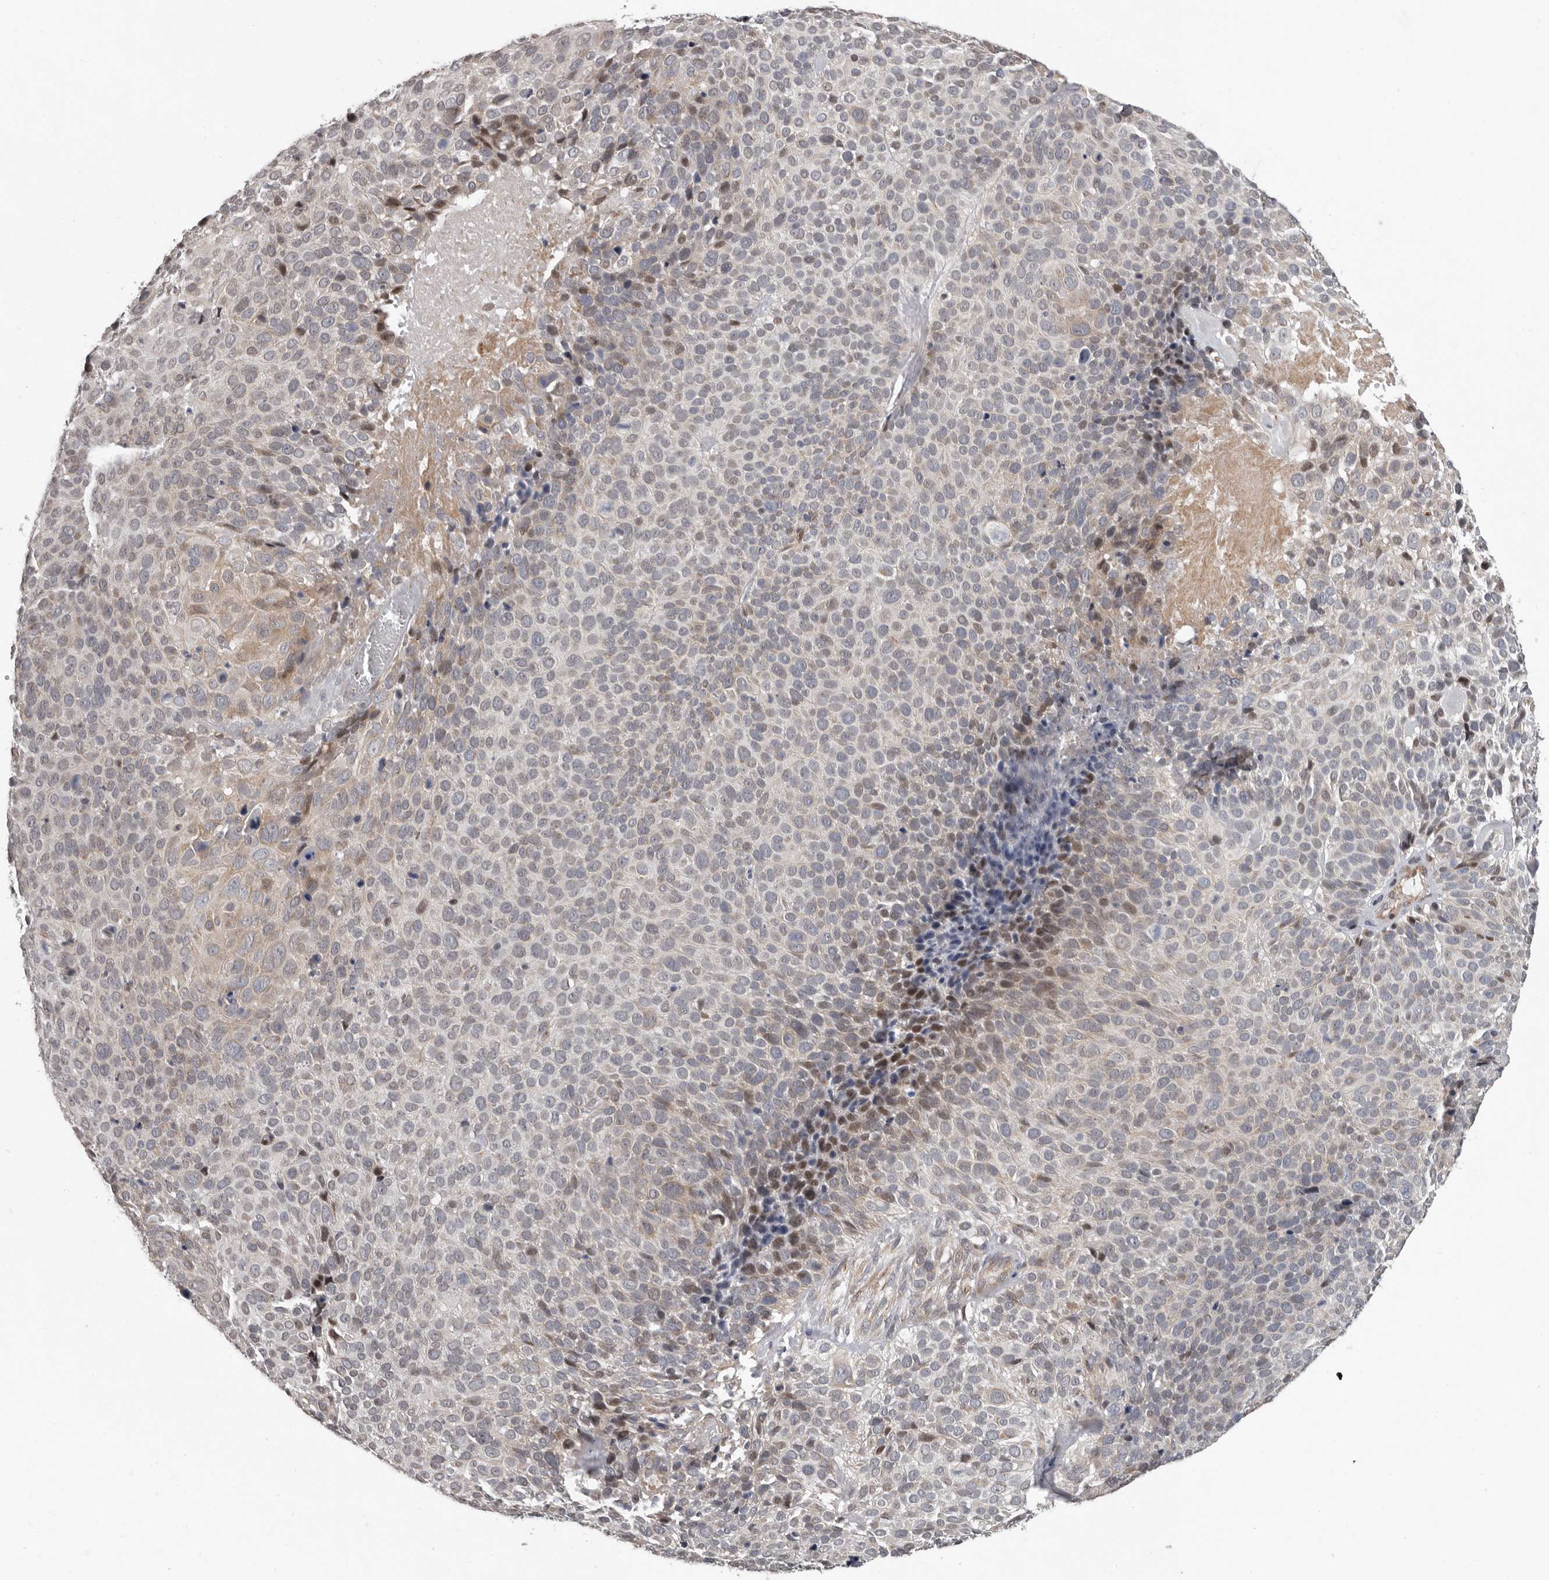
{"staining": {"intensity": "weak", "quantity": "<25%", "location": "cytoplasmic/membranous,nuclear"}, "tissue": "cervical cancer", "cell_type": "Tumor cells", "image_type": "cancer", "snomed": [{"axis": "morphology", "description": "Squamous cell carcinoma, NOS"}, {"axis": "topography", "description": "Cervix"}], "caption": "Protein analysis of cervical cancer displays no significant expression in tumor cells.", "gene": "RALGPS2", "patient": {"sex": "female", "age": 74}}